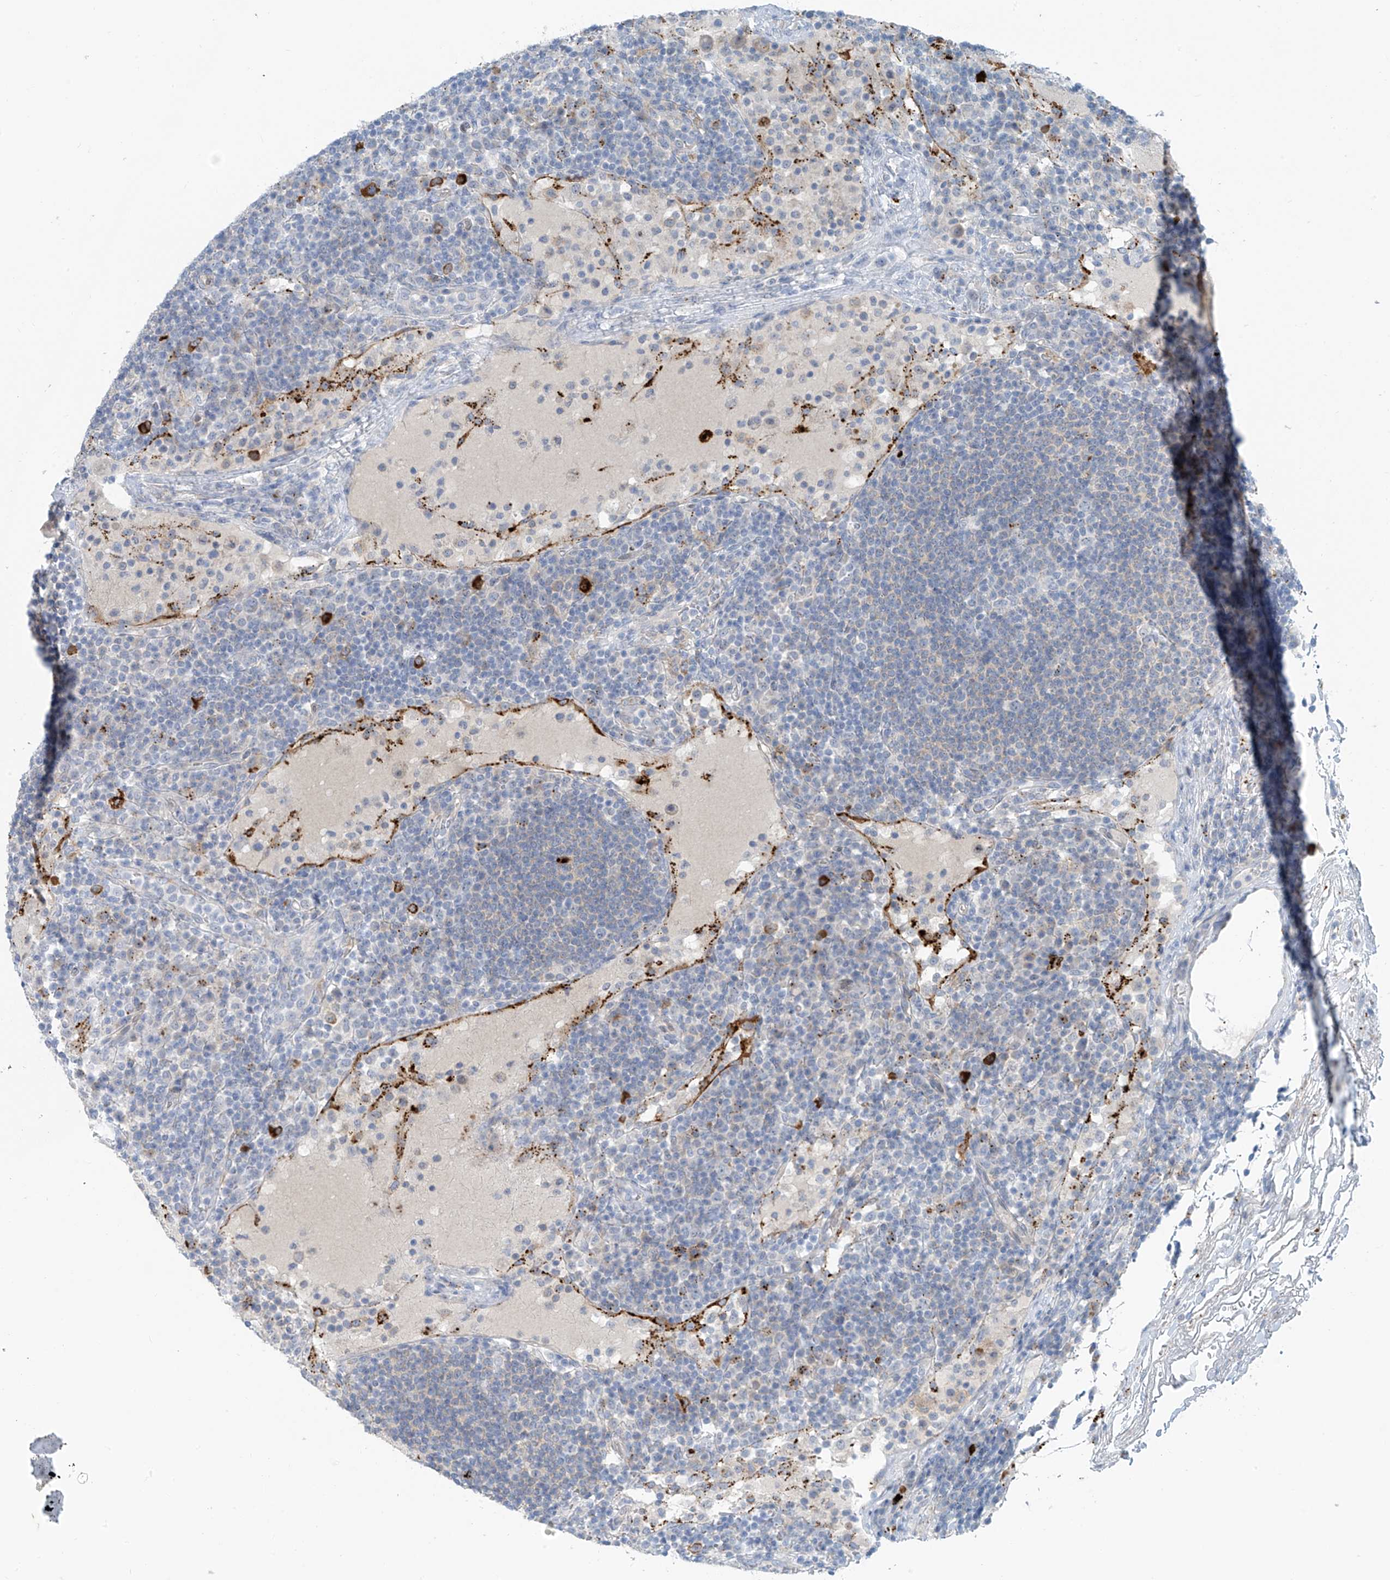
{"staining": {"intensity": "negative", "quantity": "none", "location": "none"}, "tissue": "lymph node", "cell_type": "Germinal center cells", "image_type": "normal", "snomed": [{"axis": "morphology", "description": "Normal tissue, NOS"}, {"axis": "topography", "description": "Lymph node"}], "caption": "A high-resolution micrograph shows immunohistochemistry (IHC) staining of unremarkable lymph node, which shows no significant staining in germinal center cells. (DAB IHC, high magnification).", "gene": "ZNF793", "patient": {"sex": "female", "age": 53}}